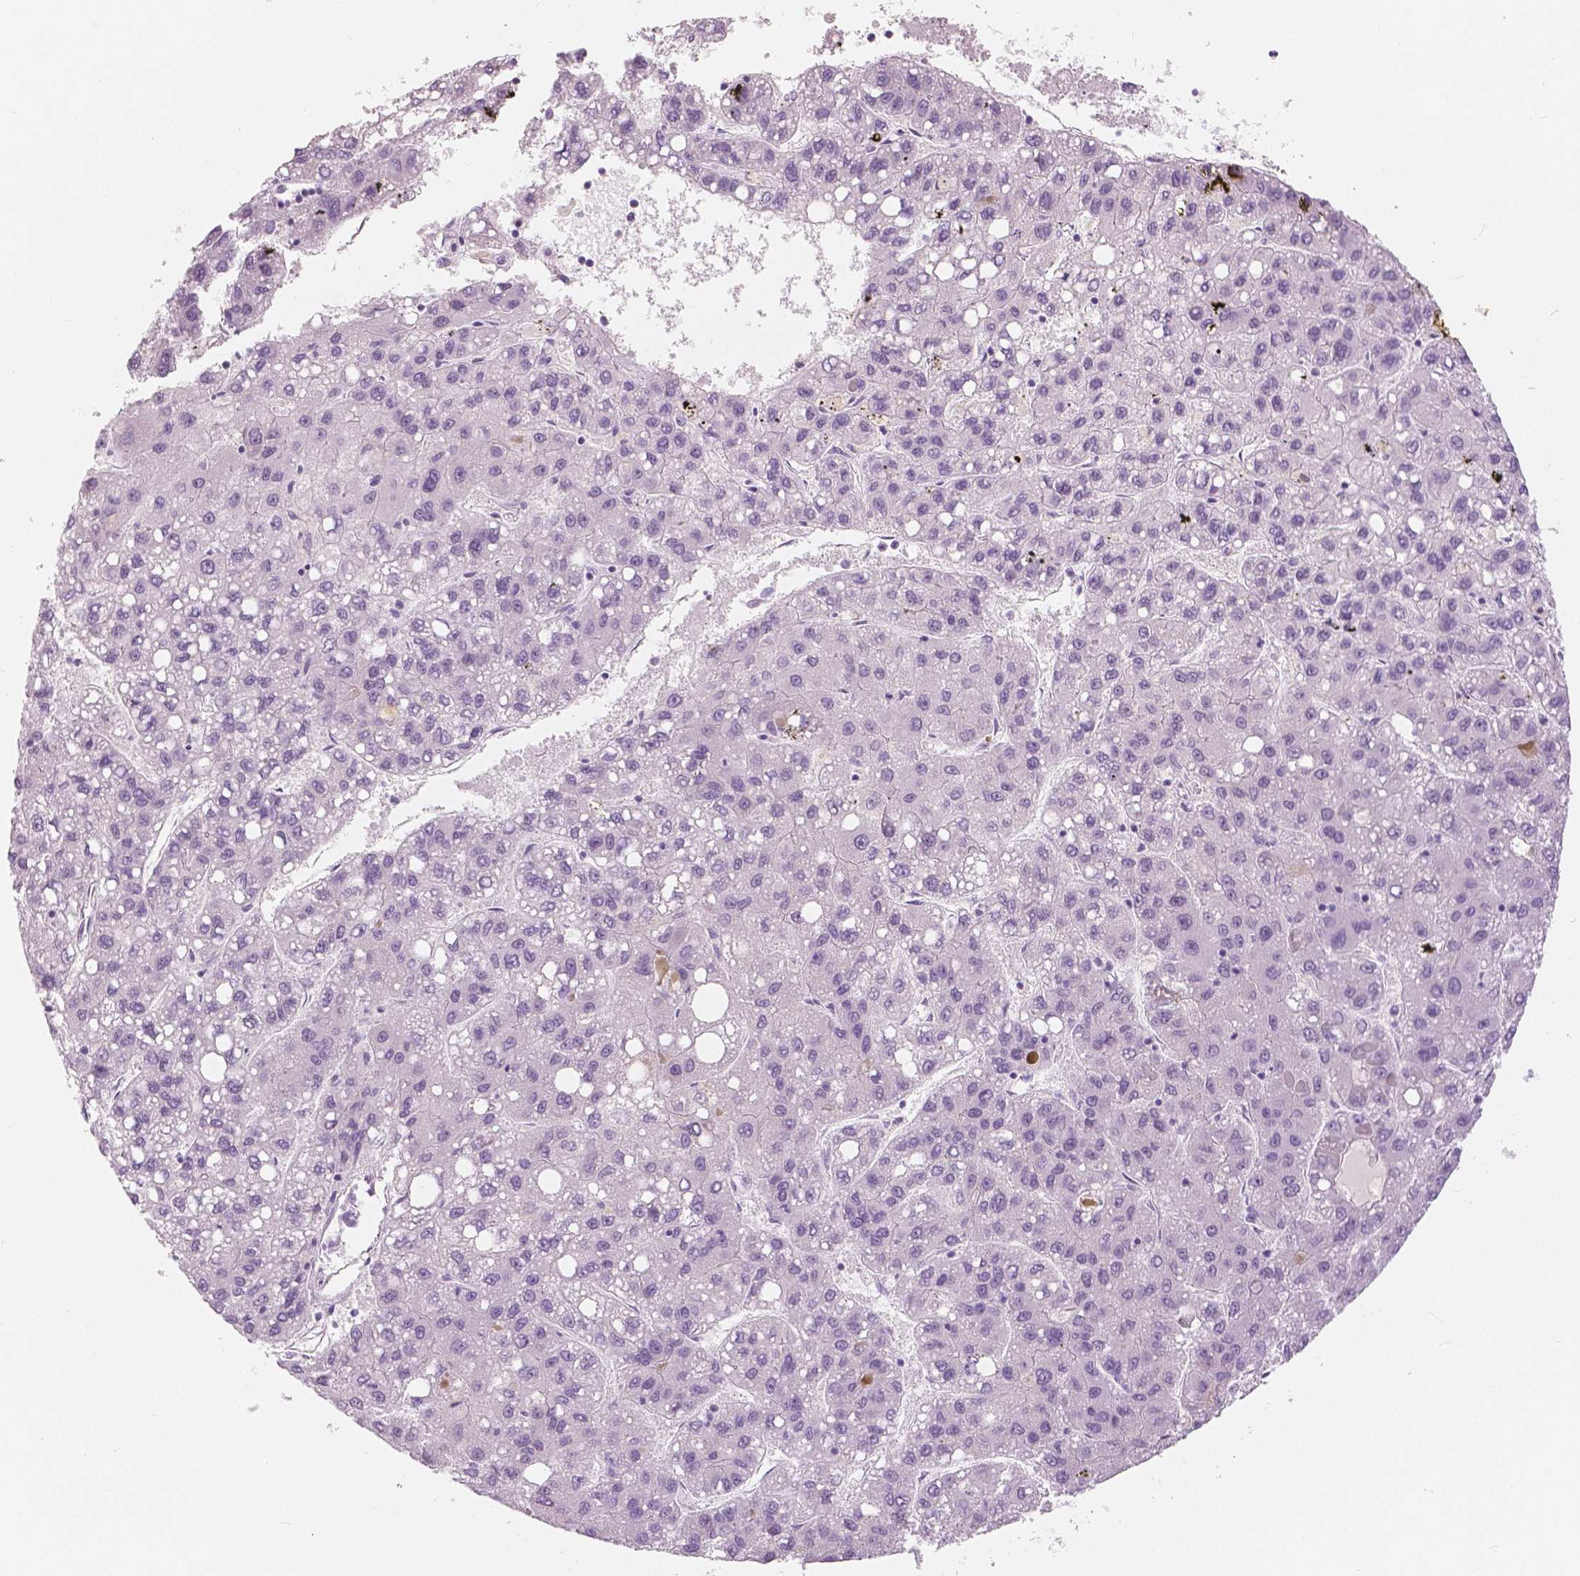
{"staining": {"intensity": "negative", "quantity": "none", "location": "none"}, "tissue": "liver cancer", "cell_type": "Tumor cells", "image_type": "cancer", "snomed": [{"axis": "morphology", "description": "Carcinoma, Hepatocellular, NOS"}, {"axis": "topography", "description": "Liver"}], "caption": "The immunohistochemistry image has no significant staining in tumor cells of liver cancer tissue.", "gene": "SLC24A1", "patient": {"sex": "female", "age": 82}}